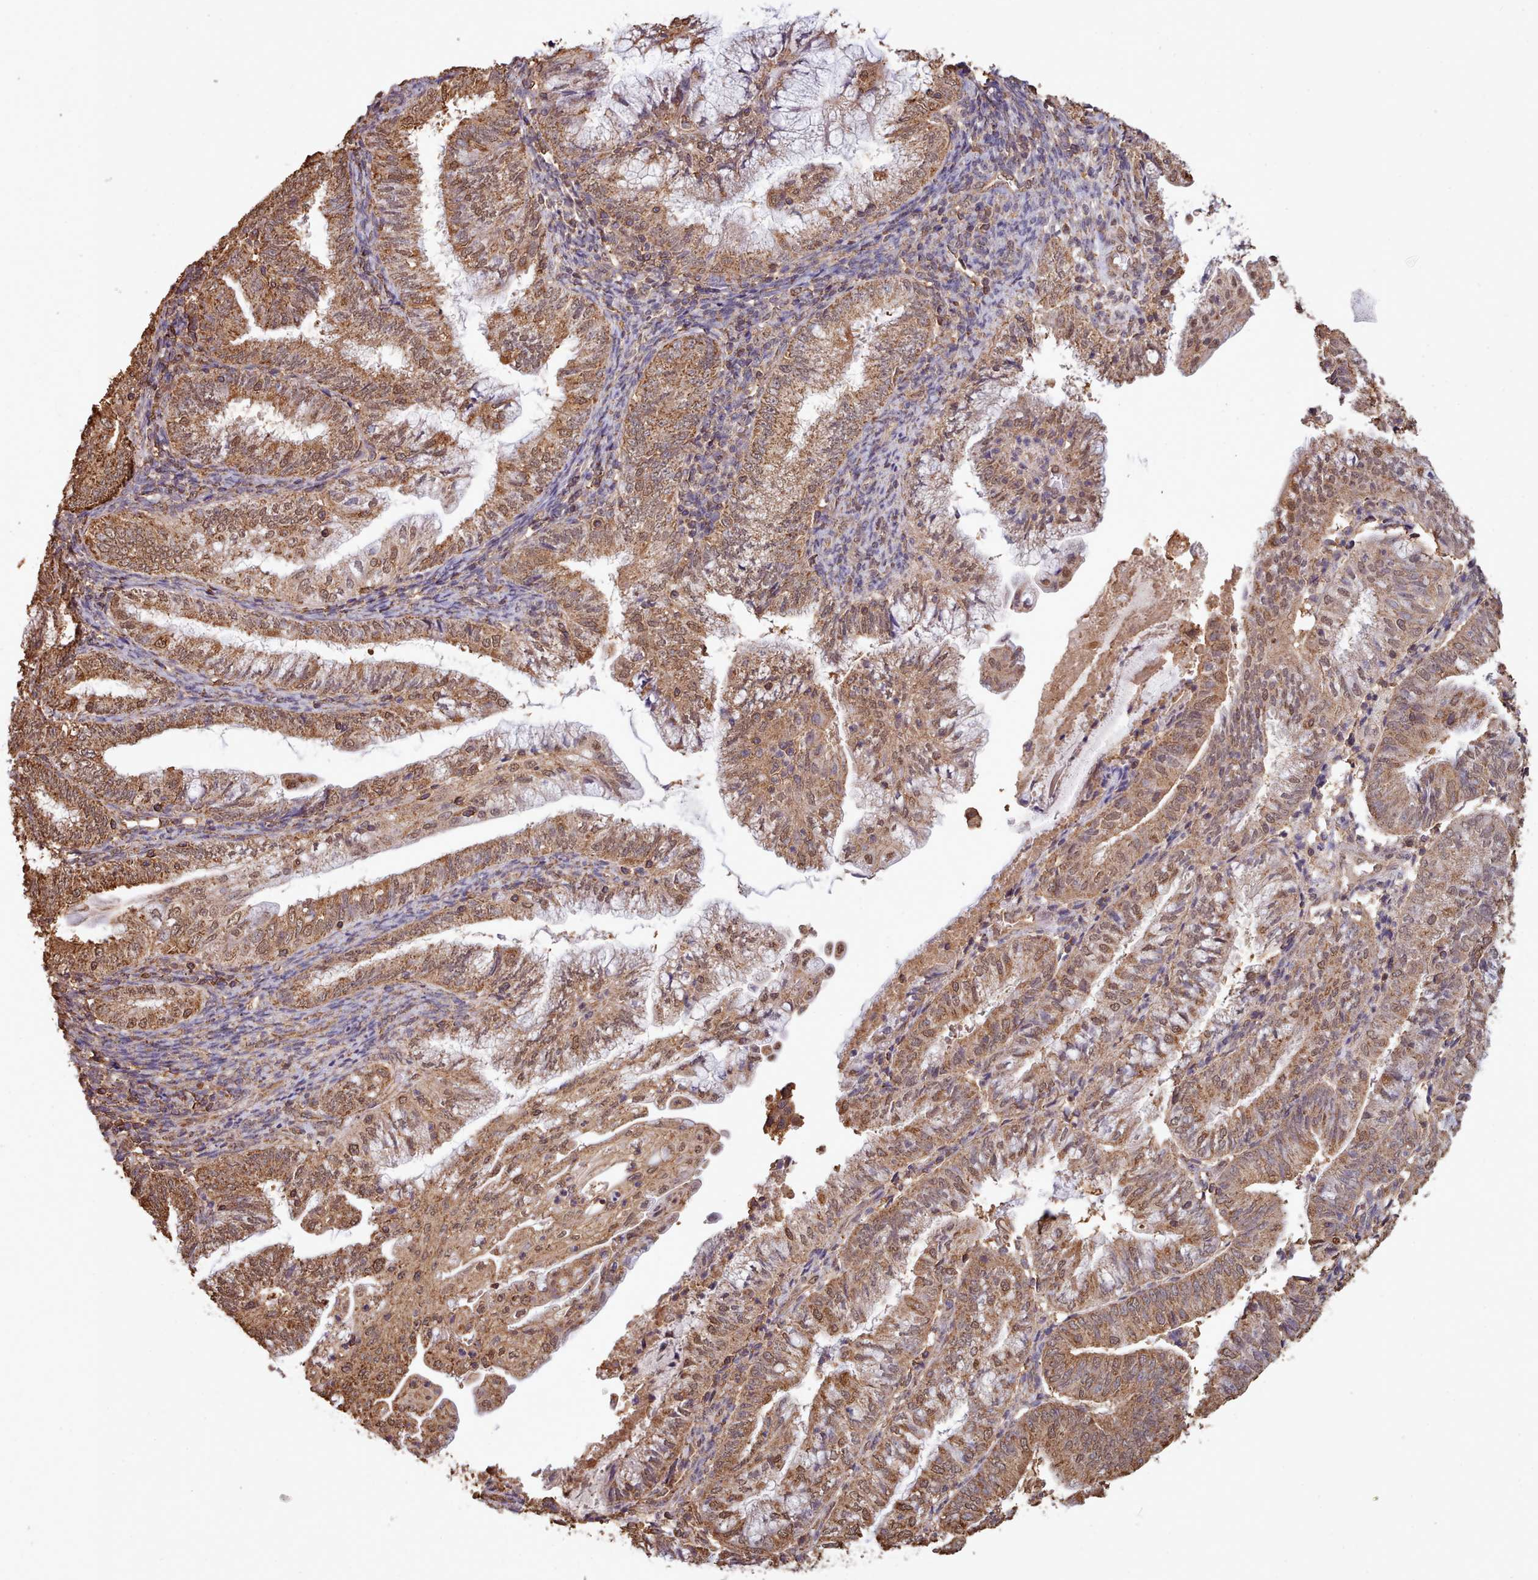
{"staining": {"intensity": "moderate", "quantity": ">75%", "location": "cytoplasmic/membranous"}, "tissue": "endometrial cancer", "cell_type": "Tumor cells", "image_type": "cancer", "snomed": [{"axis": "morphology", "description": "Adenocarcinoma, NOS"}, {"axis": "topography", "description": "Endometrium"}], "caption": "Endometrial cancer stained with DAB (3,3'-diaminobenzidine) IHC displays medium levels of moderate cytoplasmic/membranous staining in about >75% of tumor cells.", "gene": "METRN", "patient": {"sex": "female", "age": 55}}